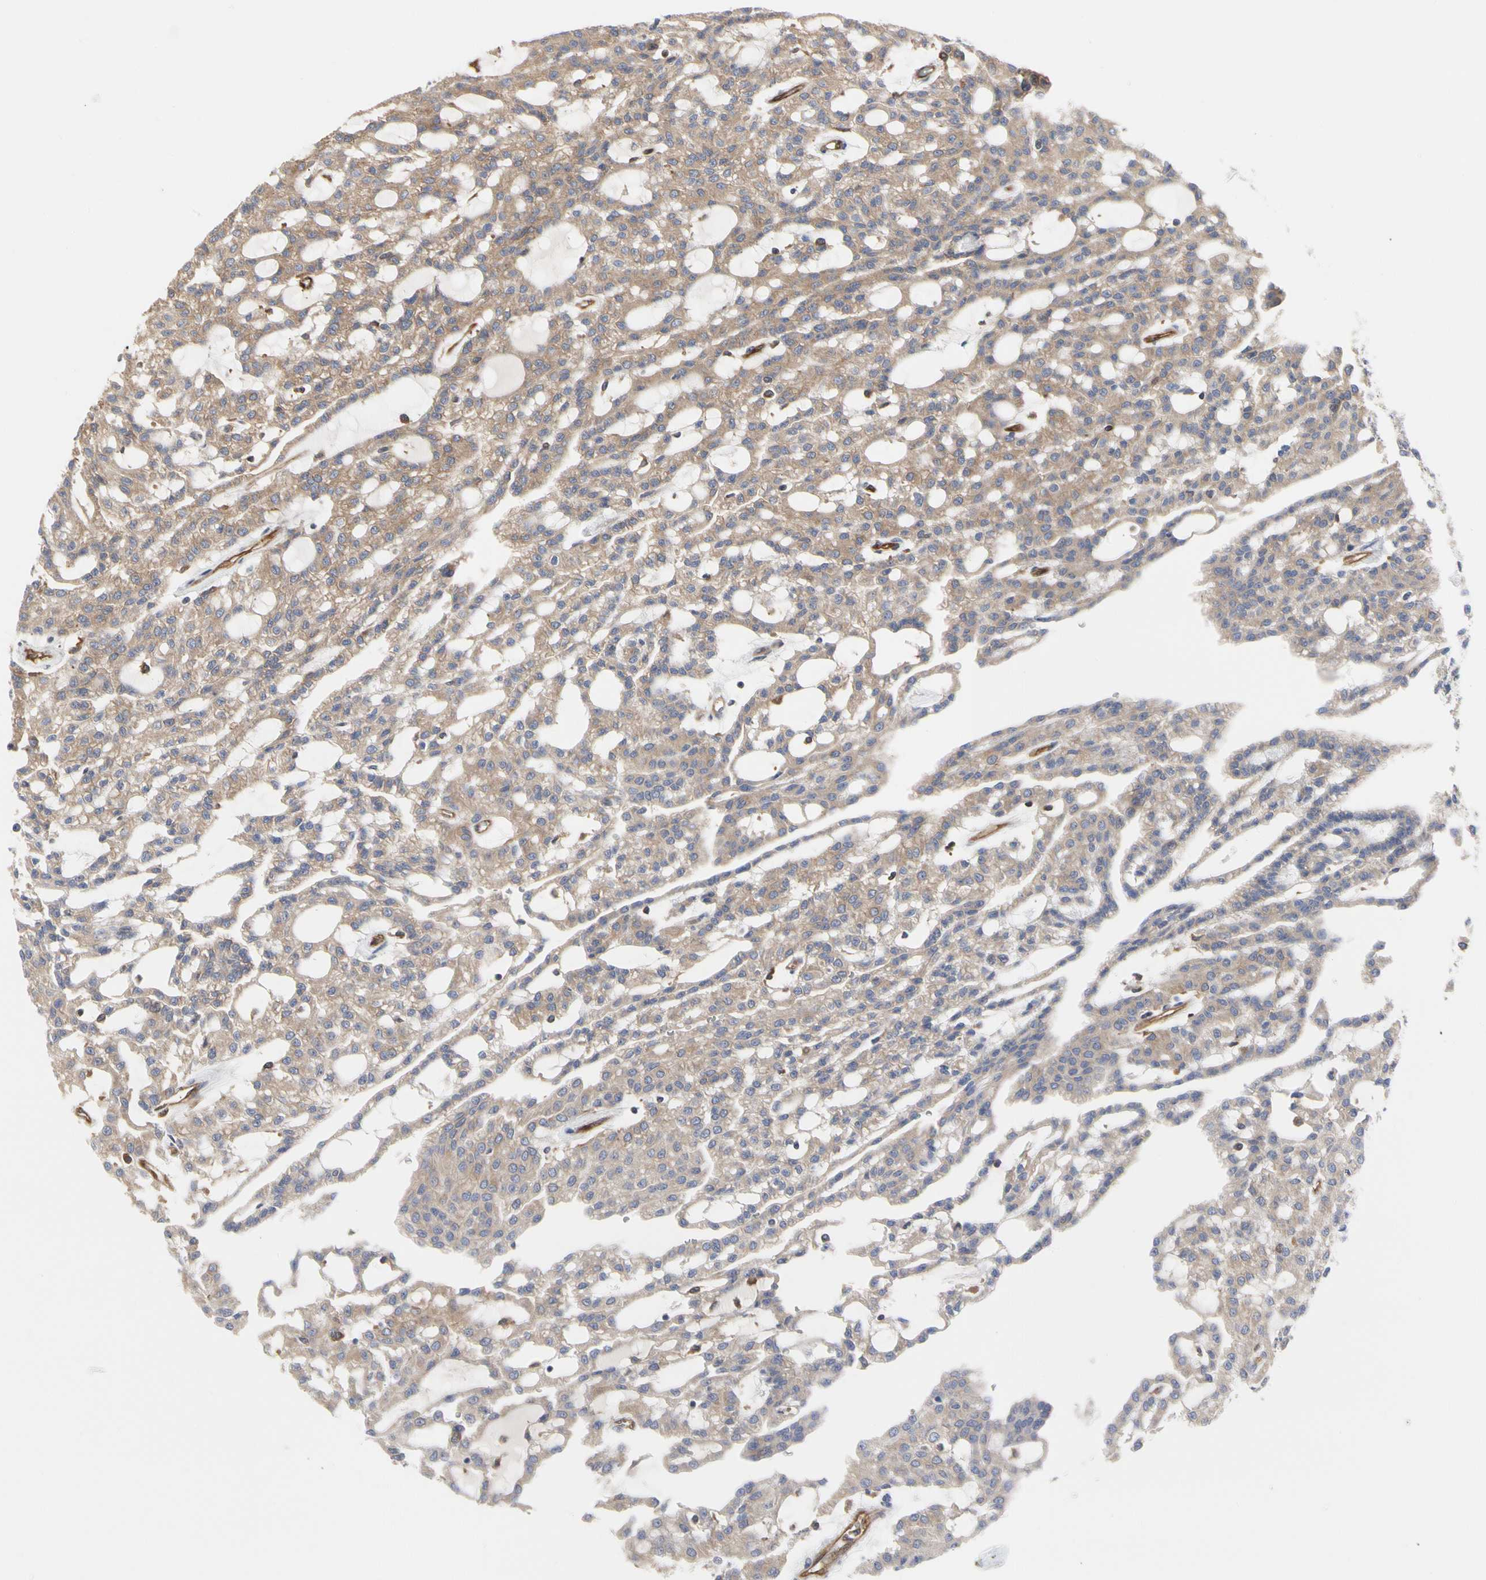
{"staining": {"intensity": "moderate", "quantity": ">75%", "location": "cytoplasmic/membranous"}, "tissue": "renal cancer", "cell_type": "Tumor cells", "image_type": "cancer", "snomed": [{"axis": "morphology", "description": "Adenocarcinoma, NOS"}, {"axis": "topography", "description": "Kidney"}], "caption": "This histopathology image reveals immunohistochemistry staining of adenocarcinoma (renal), with medium moderate cytoplasmic/membranous expression in about >75% of tumor cells.", "gene": "C3orf52", "patient": {"sex": "male", "age": 63}}